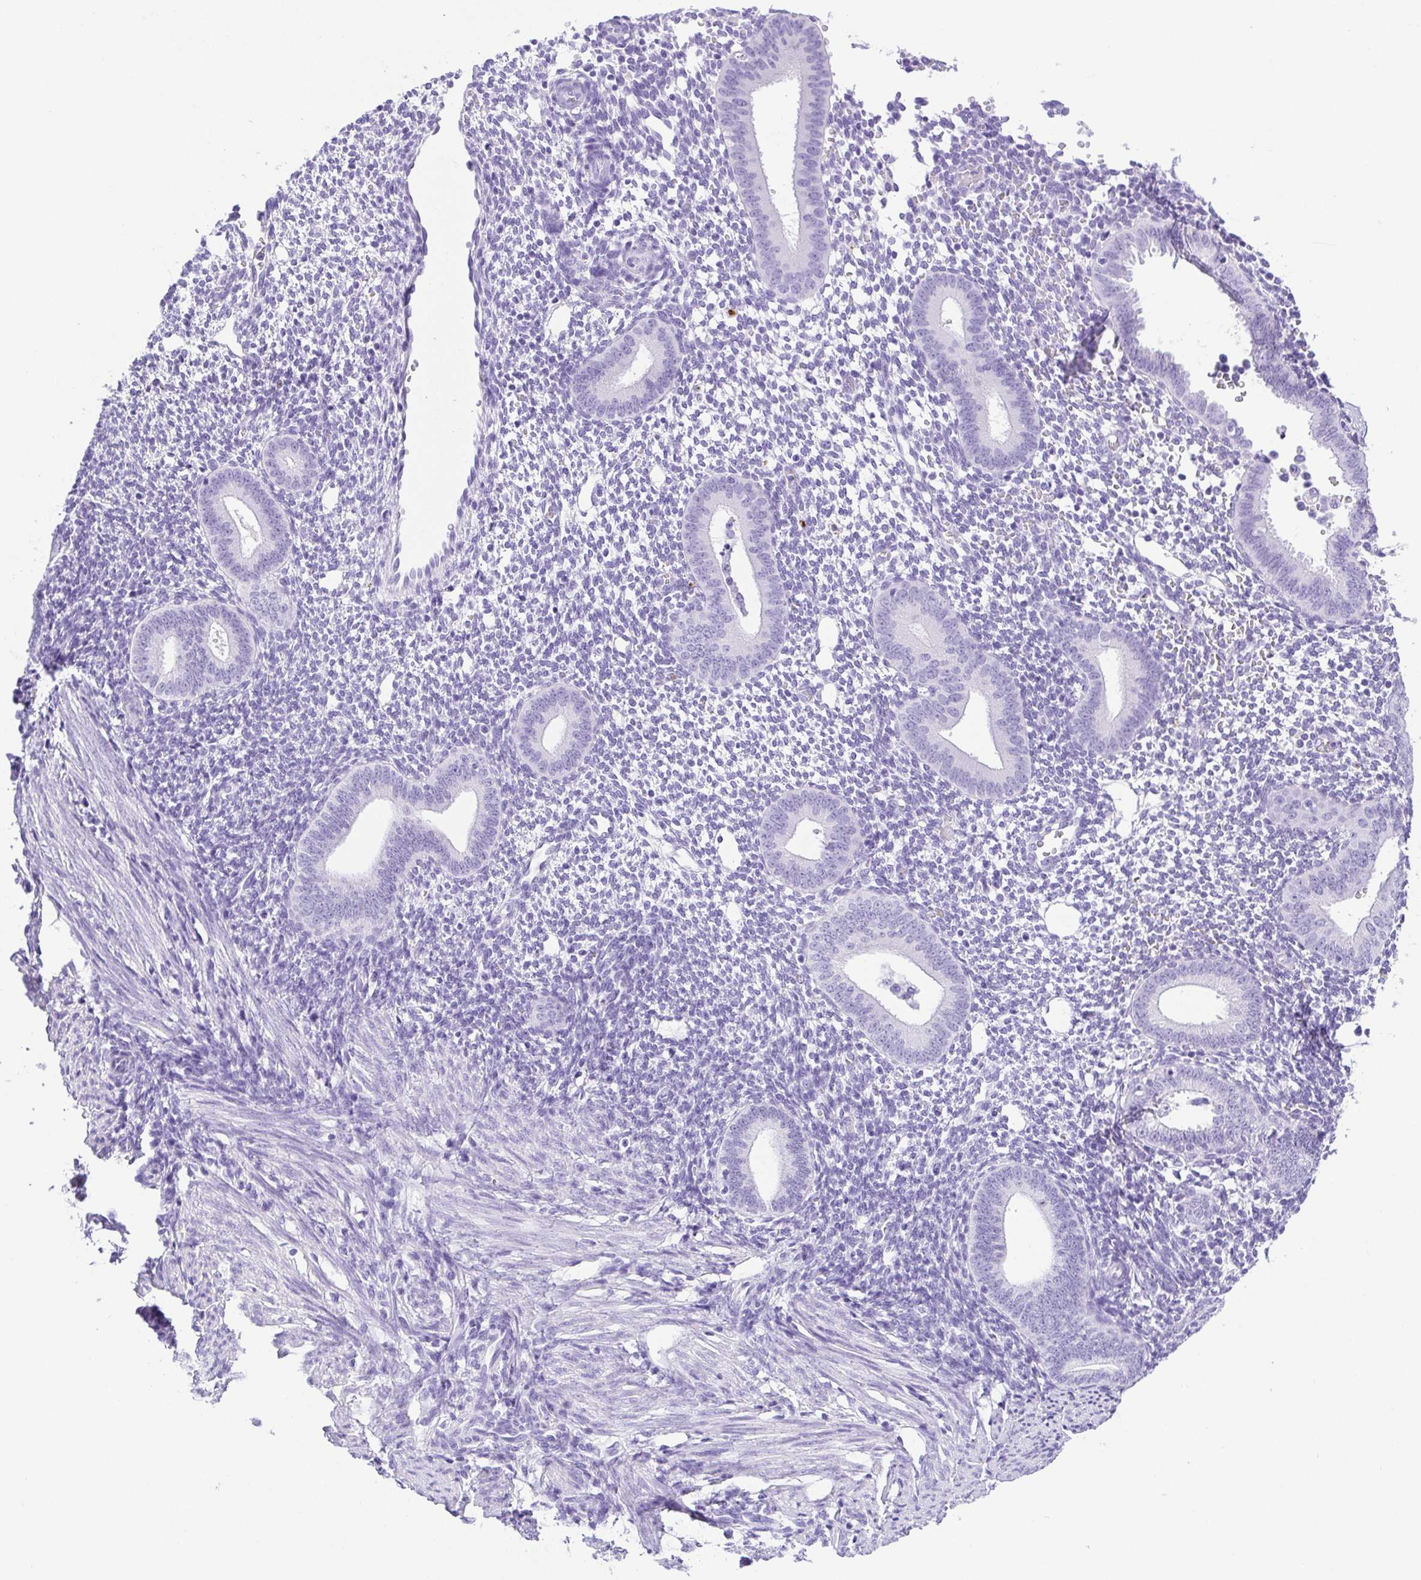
{"staining": {"intensity": "negative", "quantity": "none", "location": "none"}, "tissue": "endometrium", "cell_type": "Cells in endometrial stroma", "image_type": "normal", "snomed": [{"axis": "morphology", "description": "Normal tissue, NOS"}, {"axis": "topography", "description": "Endometrium"}], "caption": "Cells in endometrial stroma show no significant protein expression in normal endometrium. (DAB immunohistochemistry with hematoxylin counter stain).", "gene": "CDSN", "patient": {"sex": "female", "age": 40}}